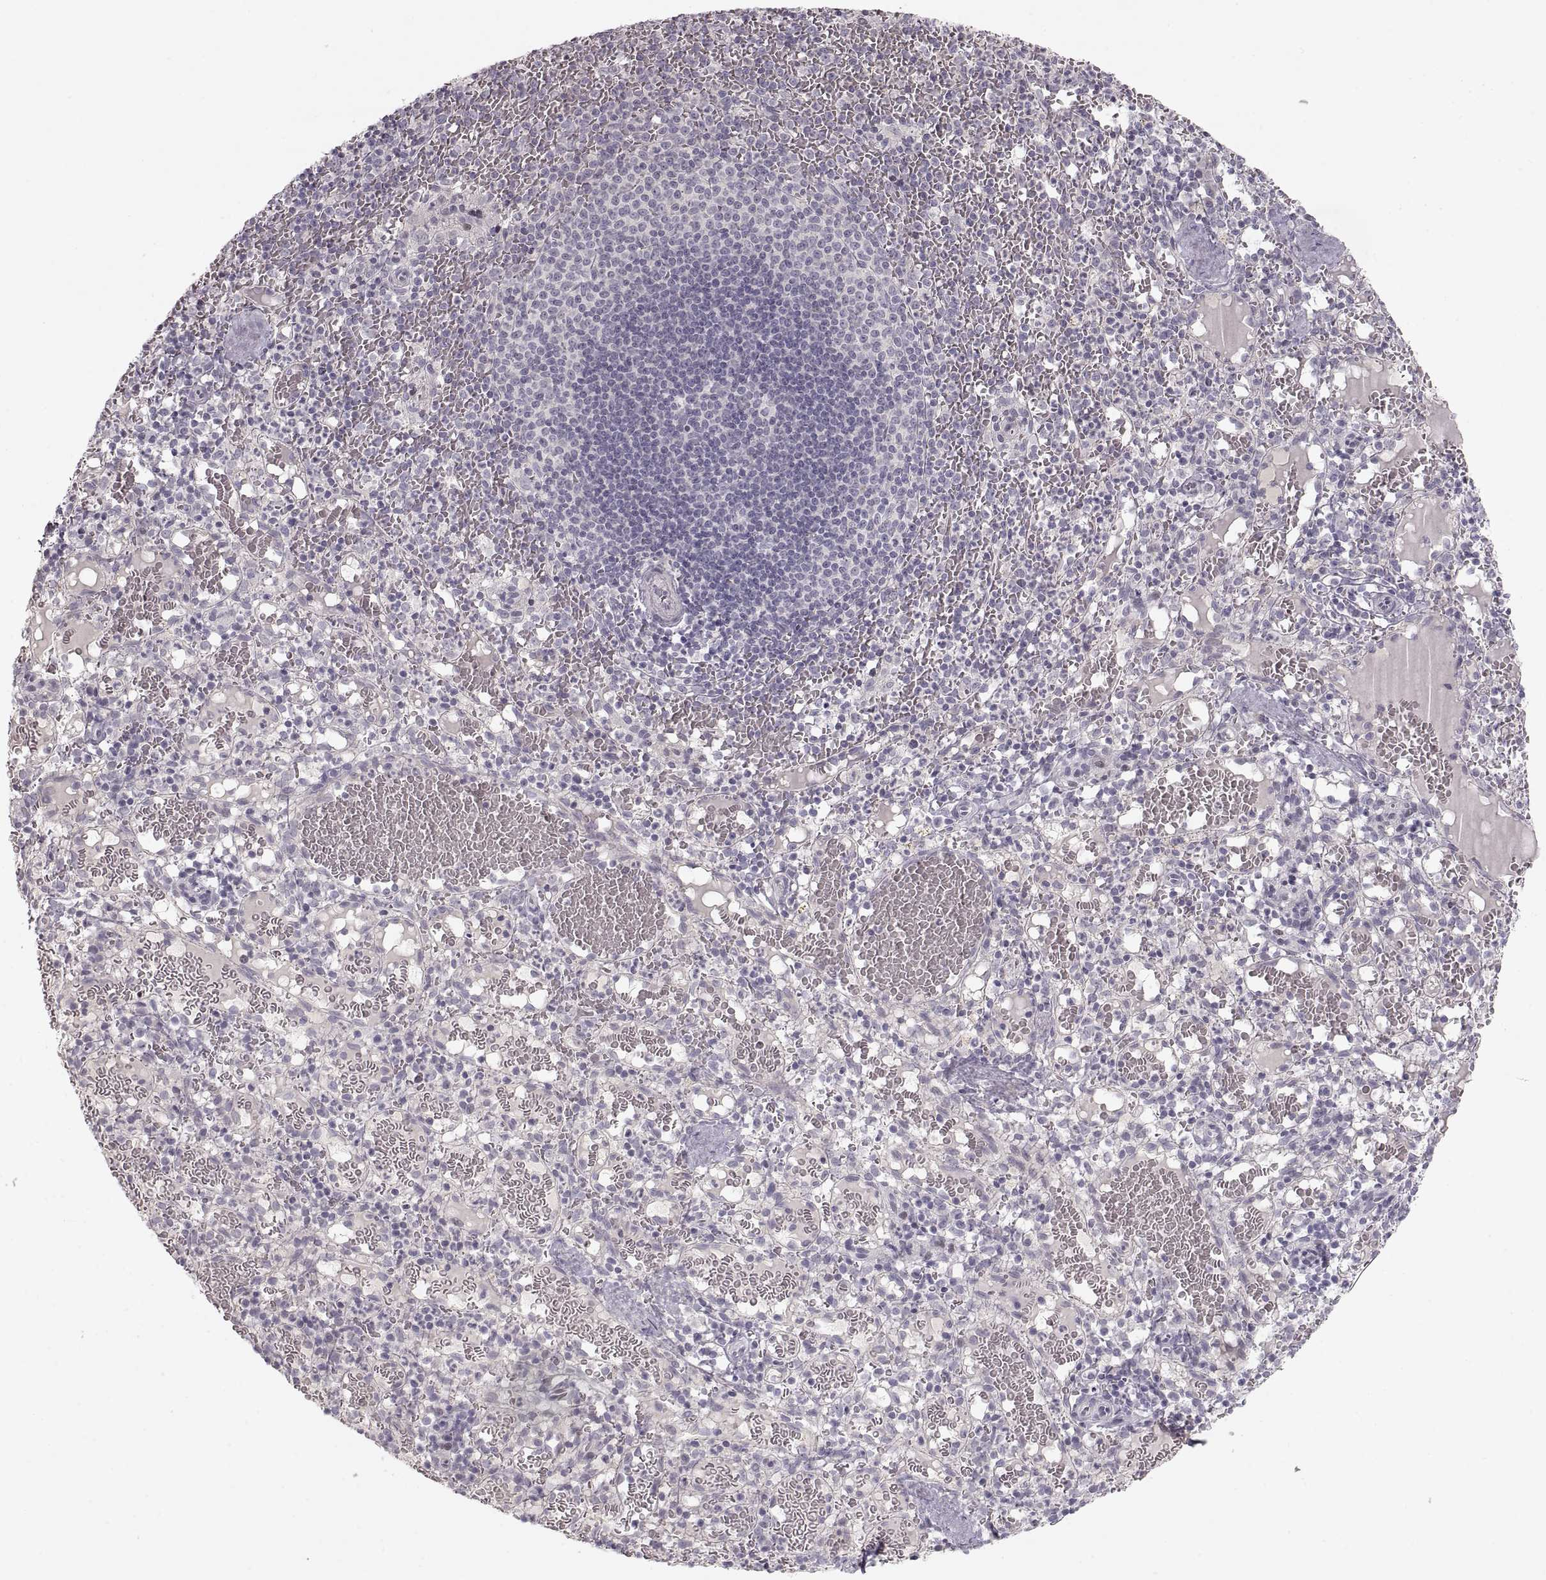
{"staining": {"intensity": "negative", "quantity": "none", "location": "none"}, "tissue": "spleen", "cell_type": "Cells in red pulp", "image_type": "normal", "snomed": [{"axis": "morphology", "description": "Normal tissue, NOS"}, {"axis": "topography", "description": "Spleen"}], "caption": "This is a image of immunohistochemistry (IHC) staining of unremarkable spleen, which shows no positivity in cells in red pulp. Nuclei are stained in blue.", "gene": "PCSK2", "patient": {"sex": "male", "age": 11}}